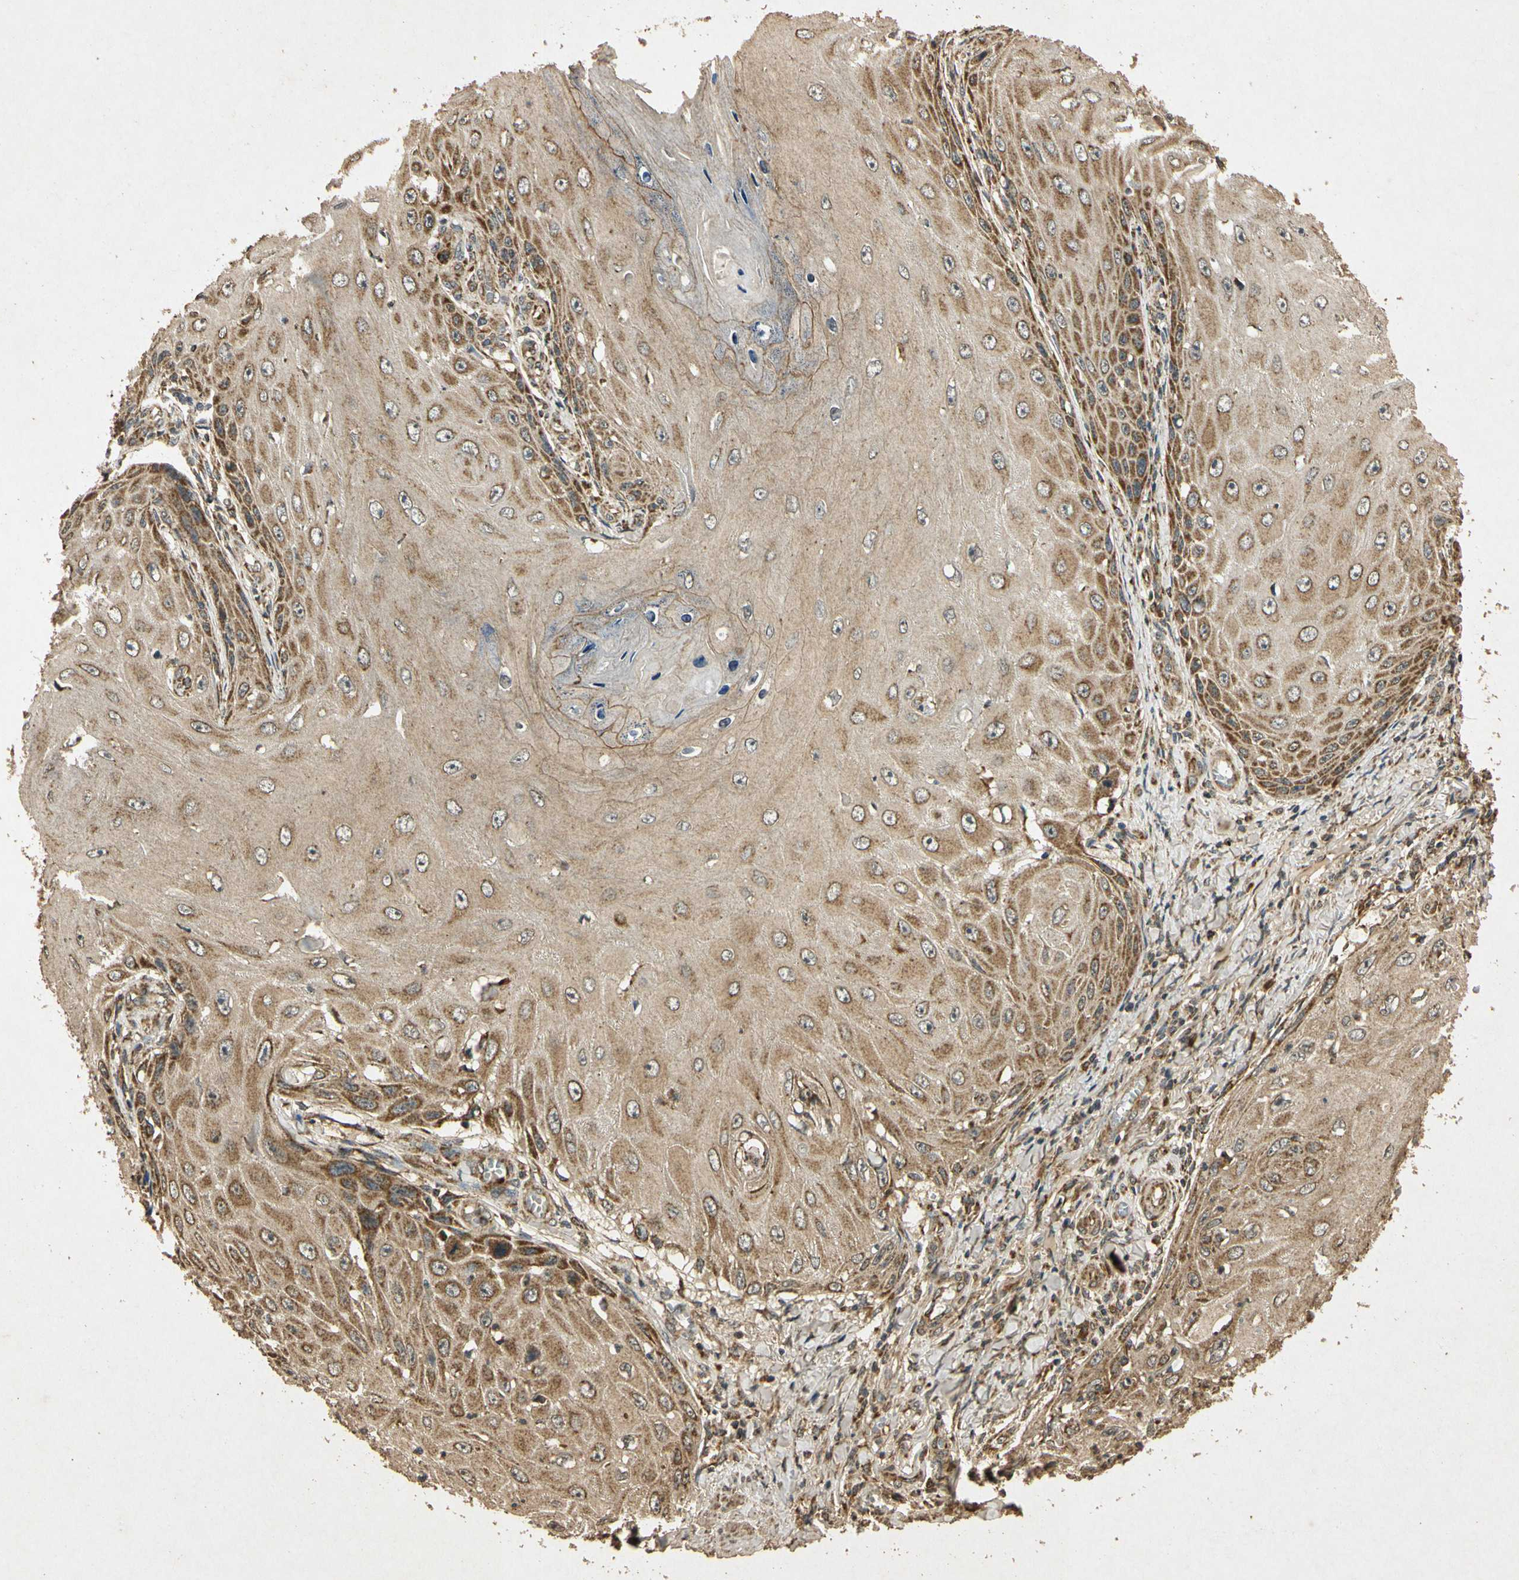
{"staining": {"intensity": "moderate", "quantity": "25%-75%", "location": "cytoplasmic/membranous"}, "tissue": "skin cancer", "cell_type": "Tumor cells", "image_type": "cancer", "snomed": [{"axis": "morphology", "description": "Squamous cell carcinoma, NOS"}, {"axis": "topography", "description": "Skin"}], "caption": "Protein staining of skin cancer (squamous cell carcinoma) tissue demonstrates moderate cytoplasmic/membranous expression in about 25%-75% of tumor cells.", "gene": "PRDX3", "patient": {"sex": "female", "age": 73}}